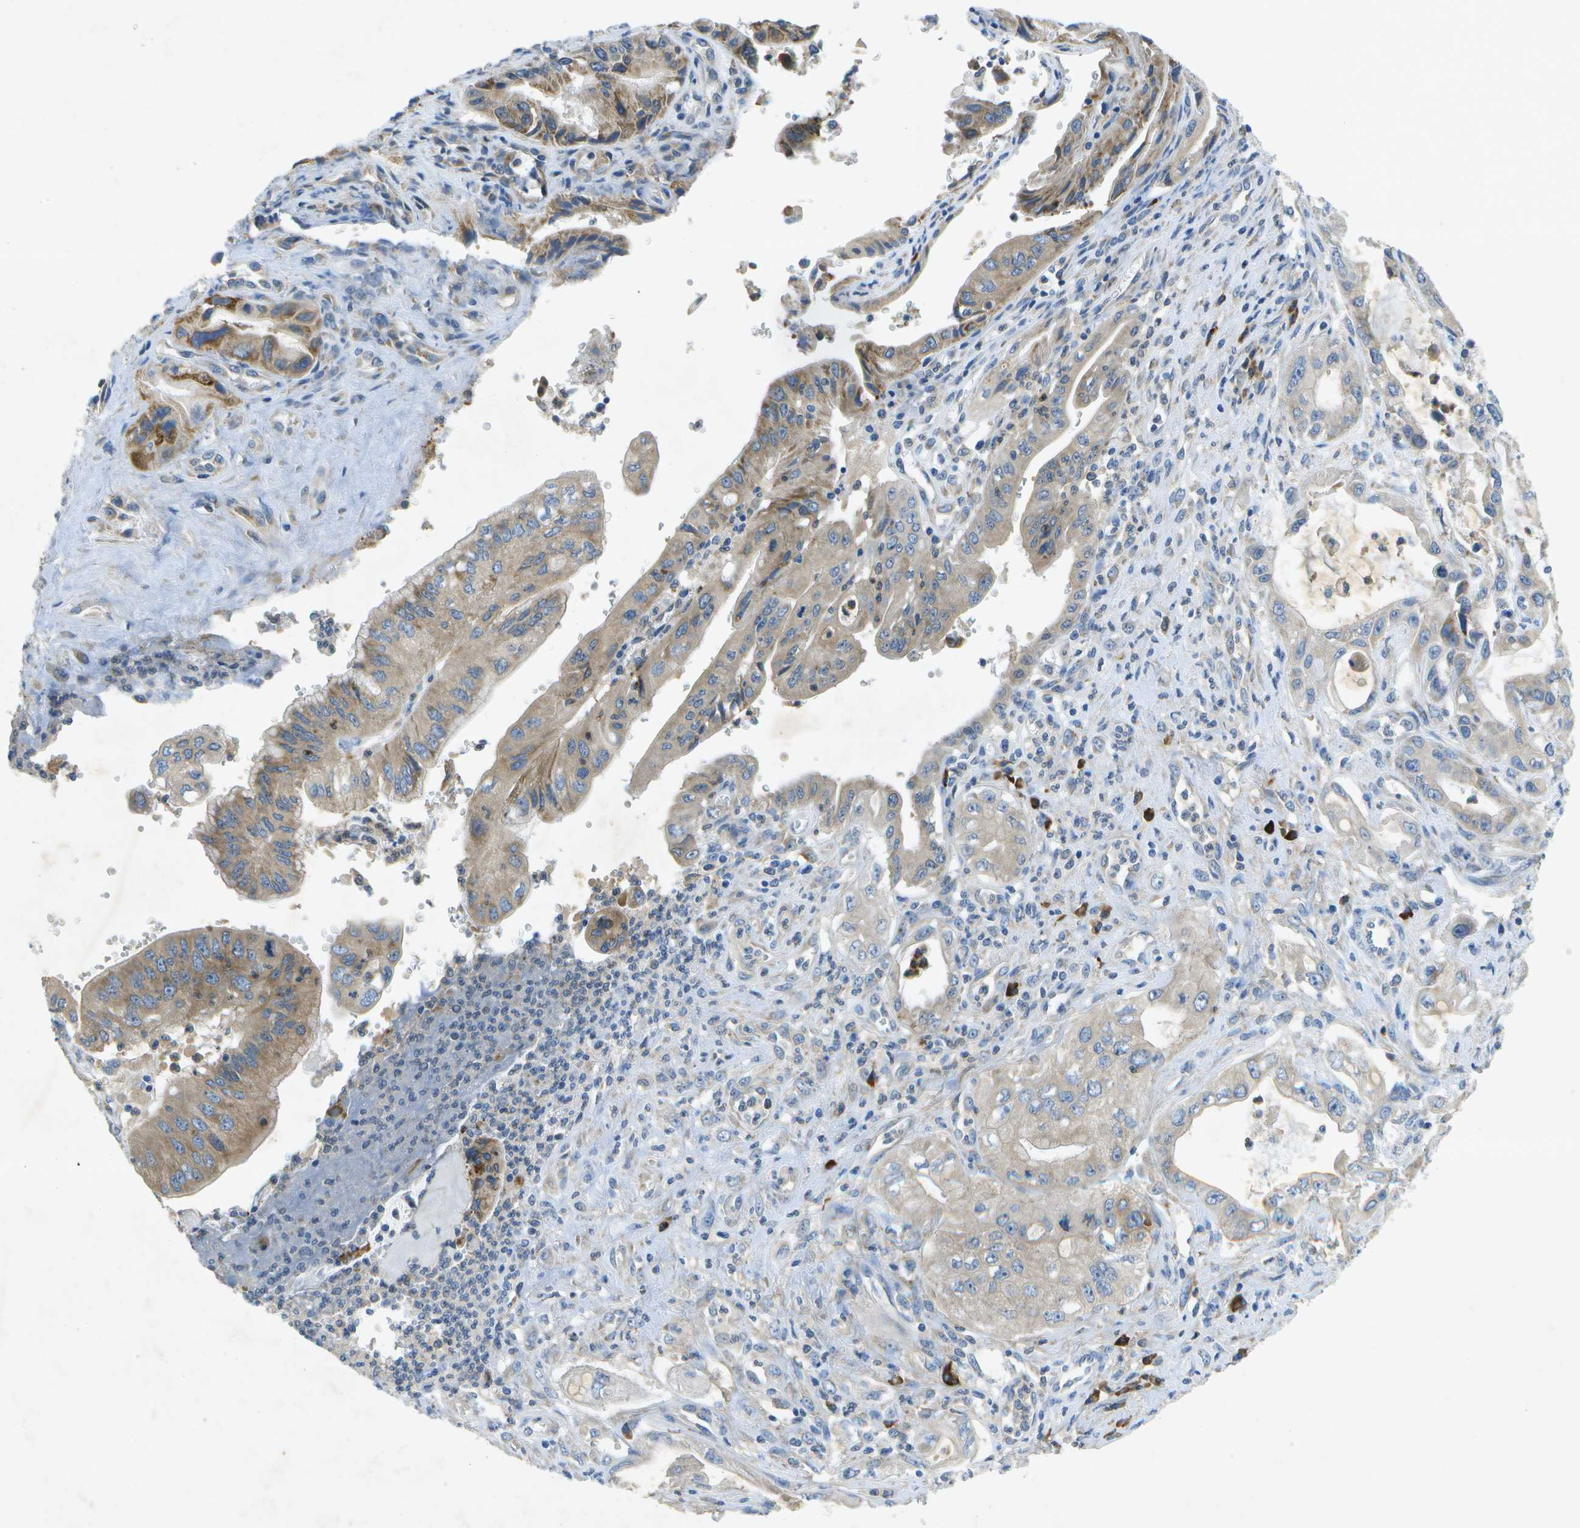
{"staining": {"intensity": "moderate", "quantity": "25%-75%", "location": "cytoplasmic/membranous"}, "tissue": "pancreatic cancer", "cell_type": "Tumor cells", "image_type": "cancer", "snomed": [{"axis": "morphology", "description": "Adenocarcinoma, NOS"}, {"axis": "topography", "description": "Pancreas"}], "caption": "Immunohistochemical staining of human pancreatic cancer (adenocarcinoma) shows medium levels of moderate cytoplasmic/membranous staining in approximately 25%-75% of tumor cells. (IHC, brightfield microscopy, high magnification).", "gene": "WNK2", "patient": {"sex": "female", "age": 73}}